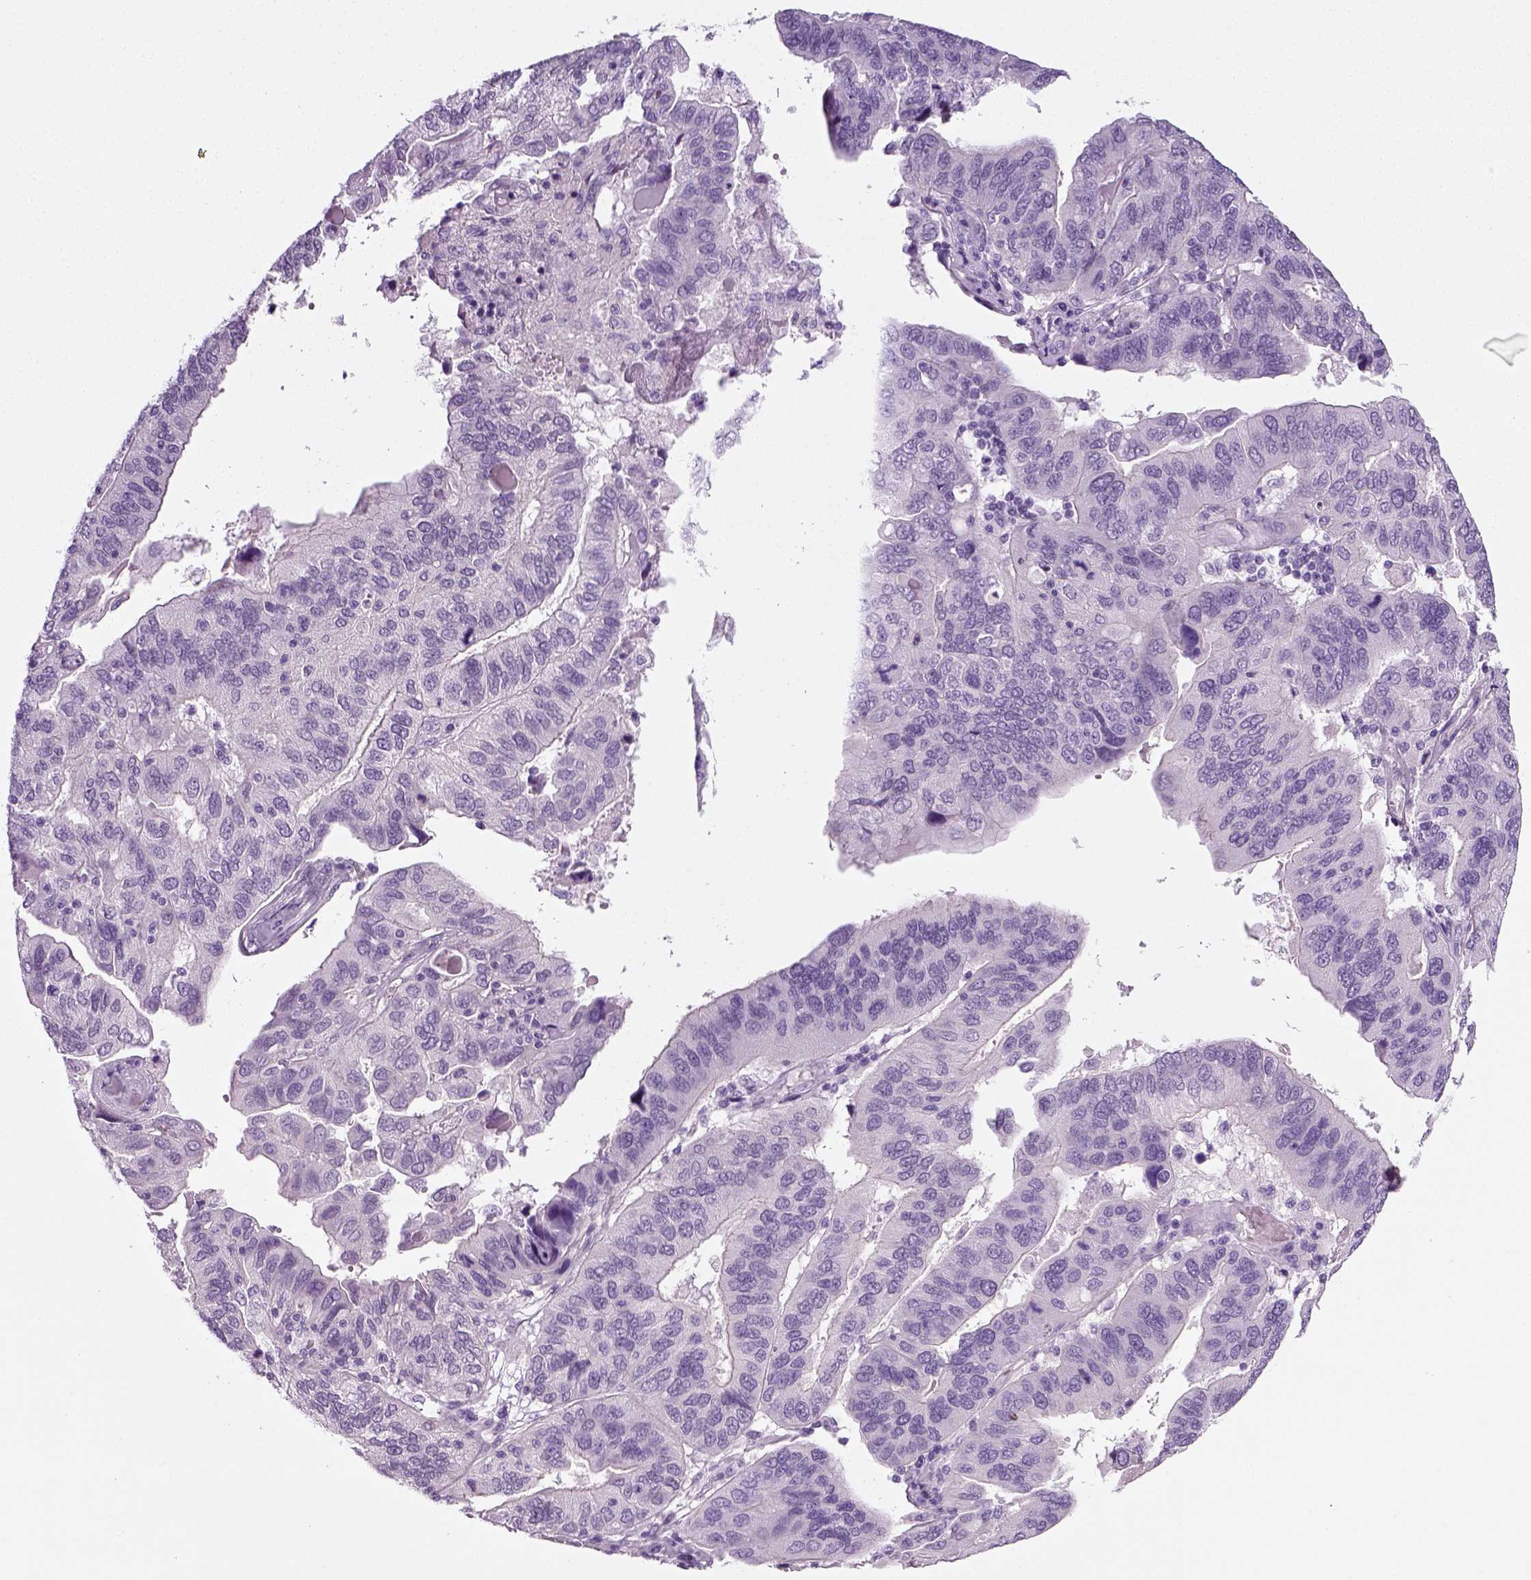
{"staining": {"intensity": "negative", "quantity": "none", "location": "none"}, "tissue": "ovarian cancer", "cell_type": "Tumor cells", "image_type": "cancer", "snomed": [{"axis": "morphology", "description": "Cystadenocarcinoma, serous, NOS"}, {"axis": "topography", "description": "Ovary"}], "caption": "Tumor cells are negative for brown protein staining in ovarian cancer (serous cystadenocarcinoma).", "gene": "SPATA31E1", "patient": {"sex": "female", "age": 79}}